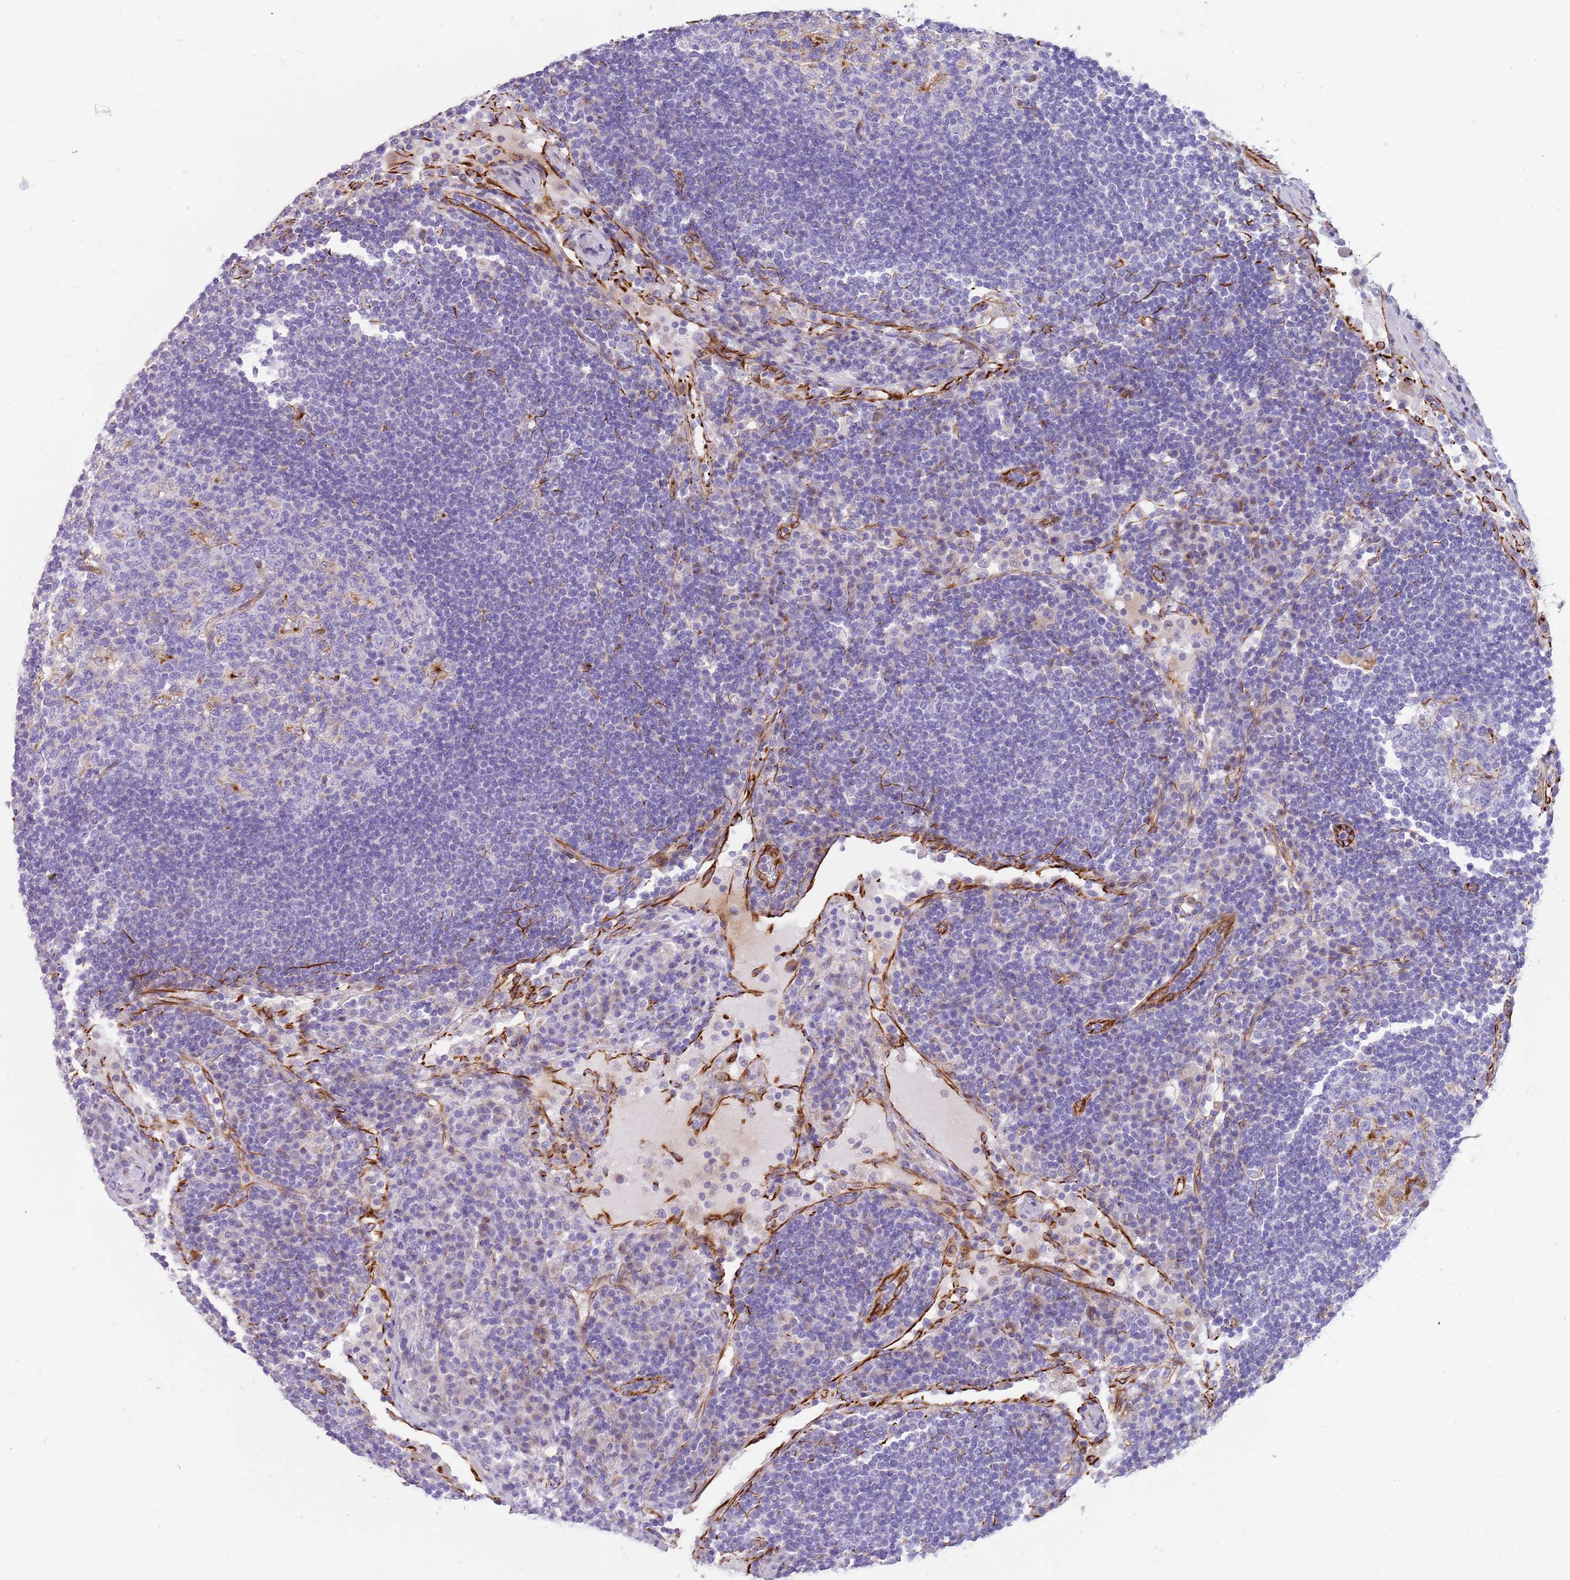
{"staining": {"intensity": "negative", "quantity": "none", "location": "none"}, "tissue": "lymph node", "cell_type": "Germinal center cells", "image_type": "normal", "snomed": [{"axis": "morphology", "description": "Normal tissue, NOS"}, {"axis": "topography", "description": "Lymph node"}], "caption": "Immunohistochemistry (IHC) of benign human lymph node demonstrates no staining in germinal center cells. (DAB (3,3'-diaminobenzidine) immunohistochemistry visualized using brightfield microscopy, high magnification).", "gene": "ZDHHC1", "patient": {"sex": "female", "age": 53}}